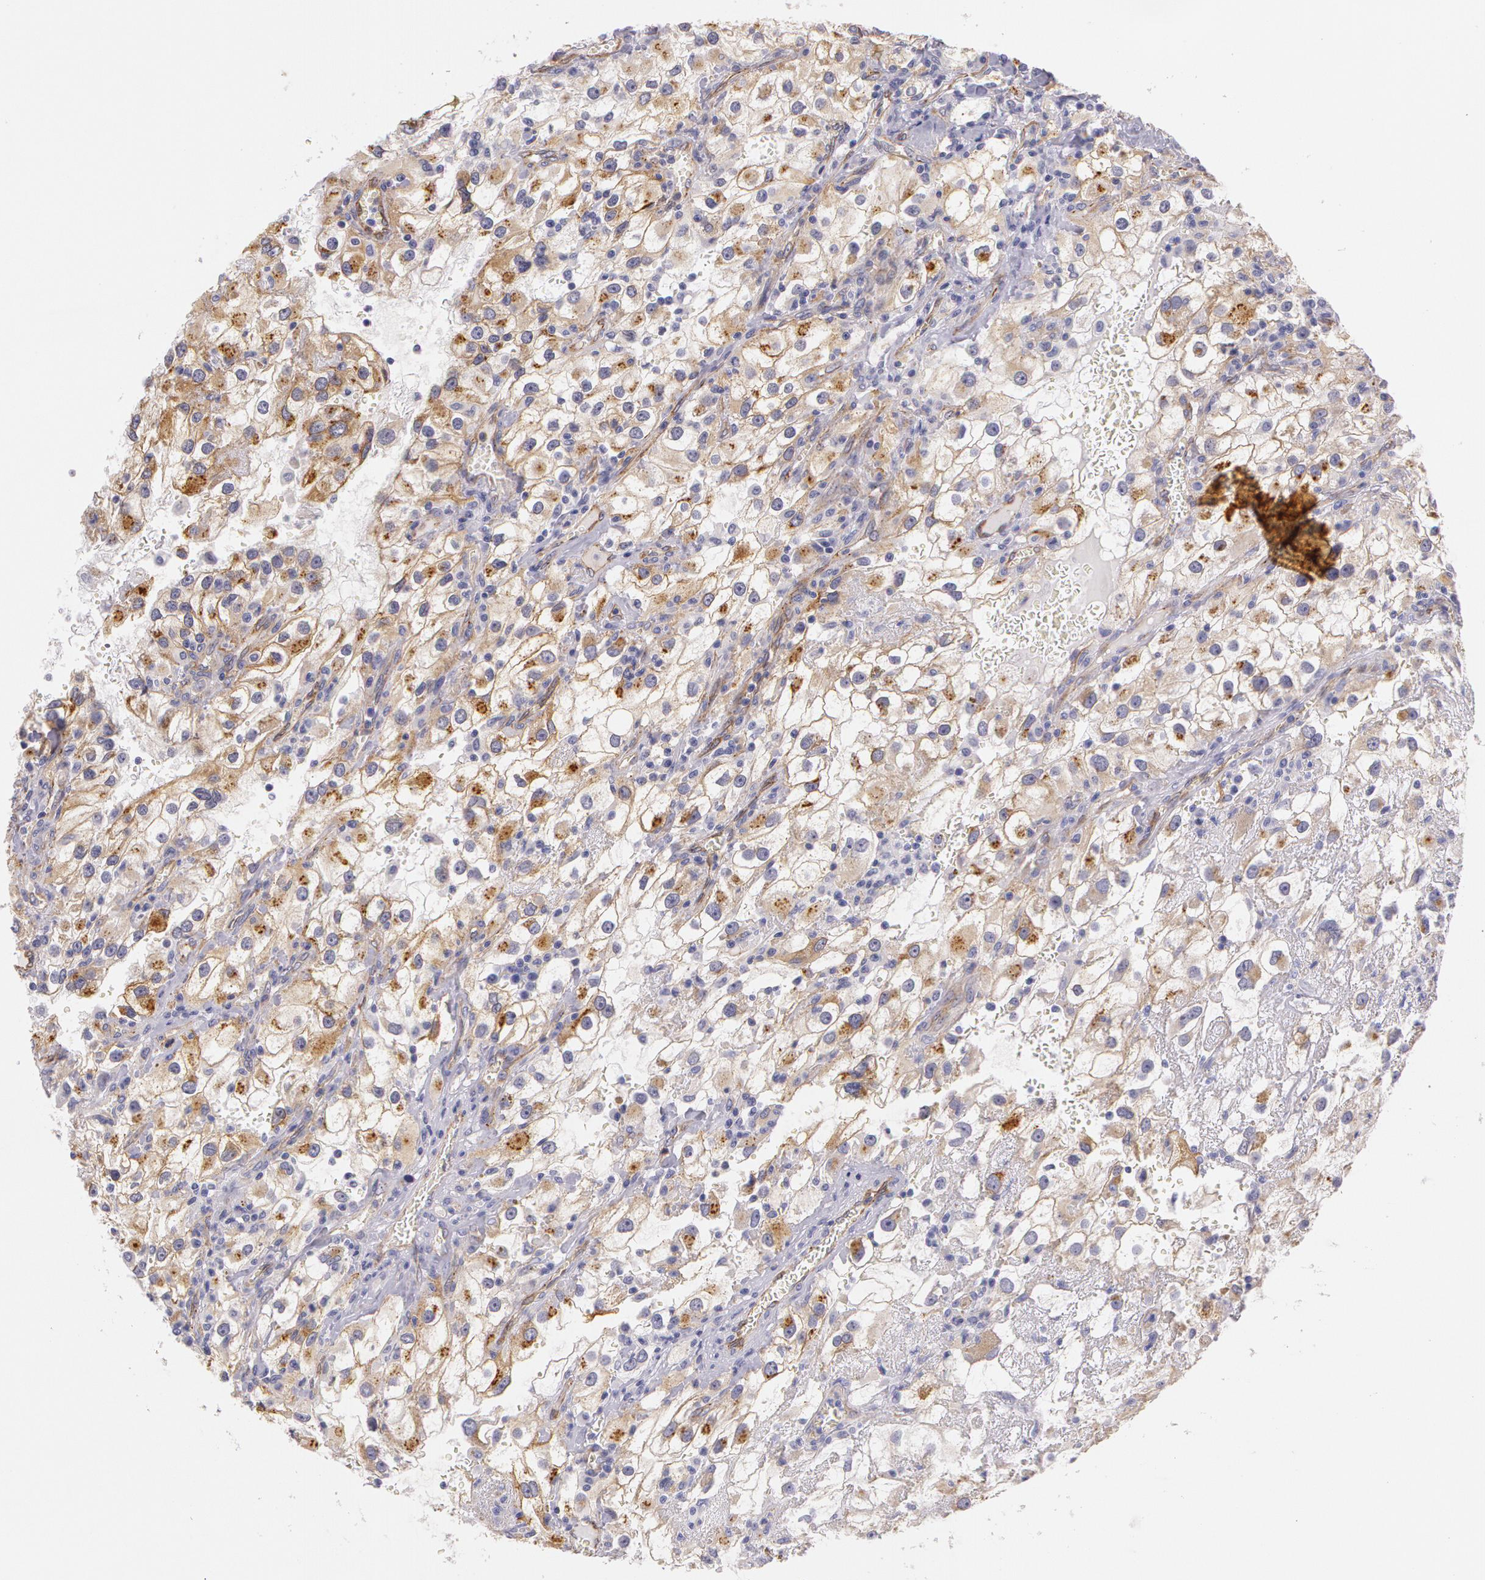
{"staining": {"intensity": "moderate", "quantity": "25%-75%", "location": "cytoplasmic/membranous"}, "tissue": "renal cancer", "cell_type": "Tumor cells", "image_type": "cancer", "snomed": [{"axis": "morphology", "description": "Adenocarcinoma, NOS"}, {"axis": "topography", "description": "Kidney"}], "caption": "High-power microscopy captured an immunohistochemistry (IHC) photomicrograph of adenocarcinoma (renal), revealing moderate cytoplasmic/membranous positivity in about 25%-75% of tumor cells. (Stains: DAB in brown, nuclei in blue, Microscopy: brightfield microscopy at high magnification).", "gene": "APP", "patient": {"sex": "female", "age": 52}}